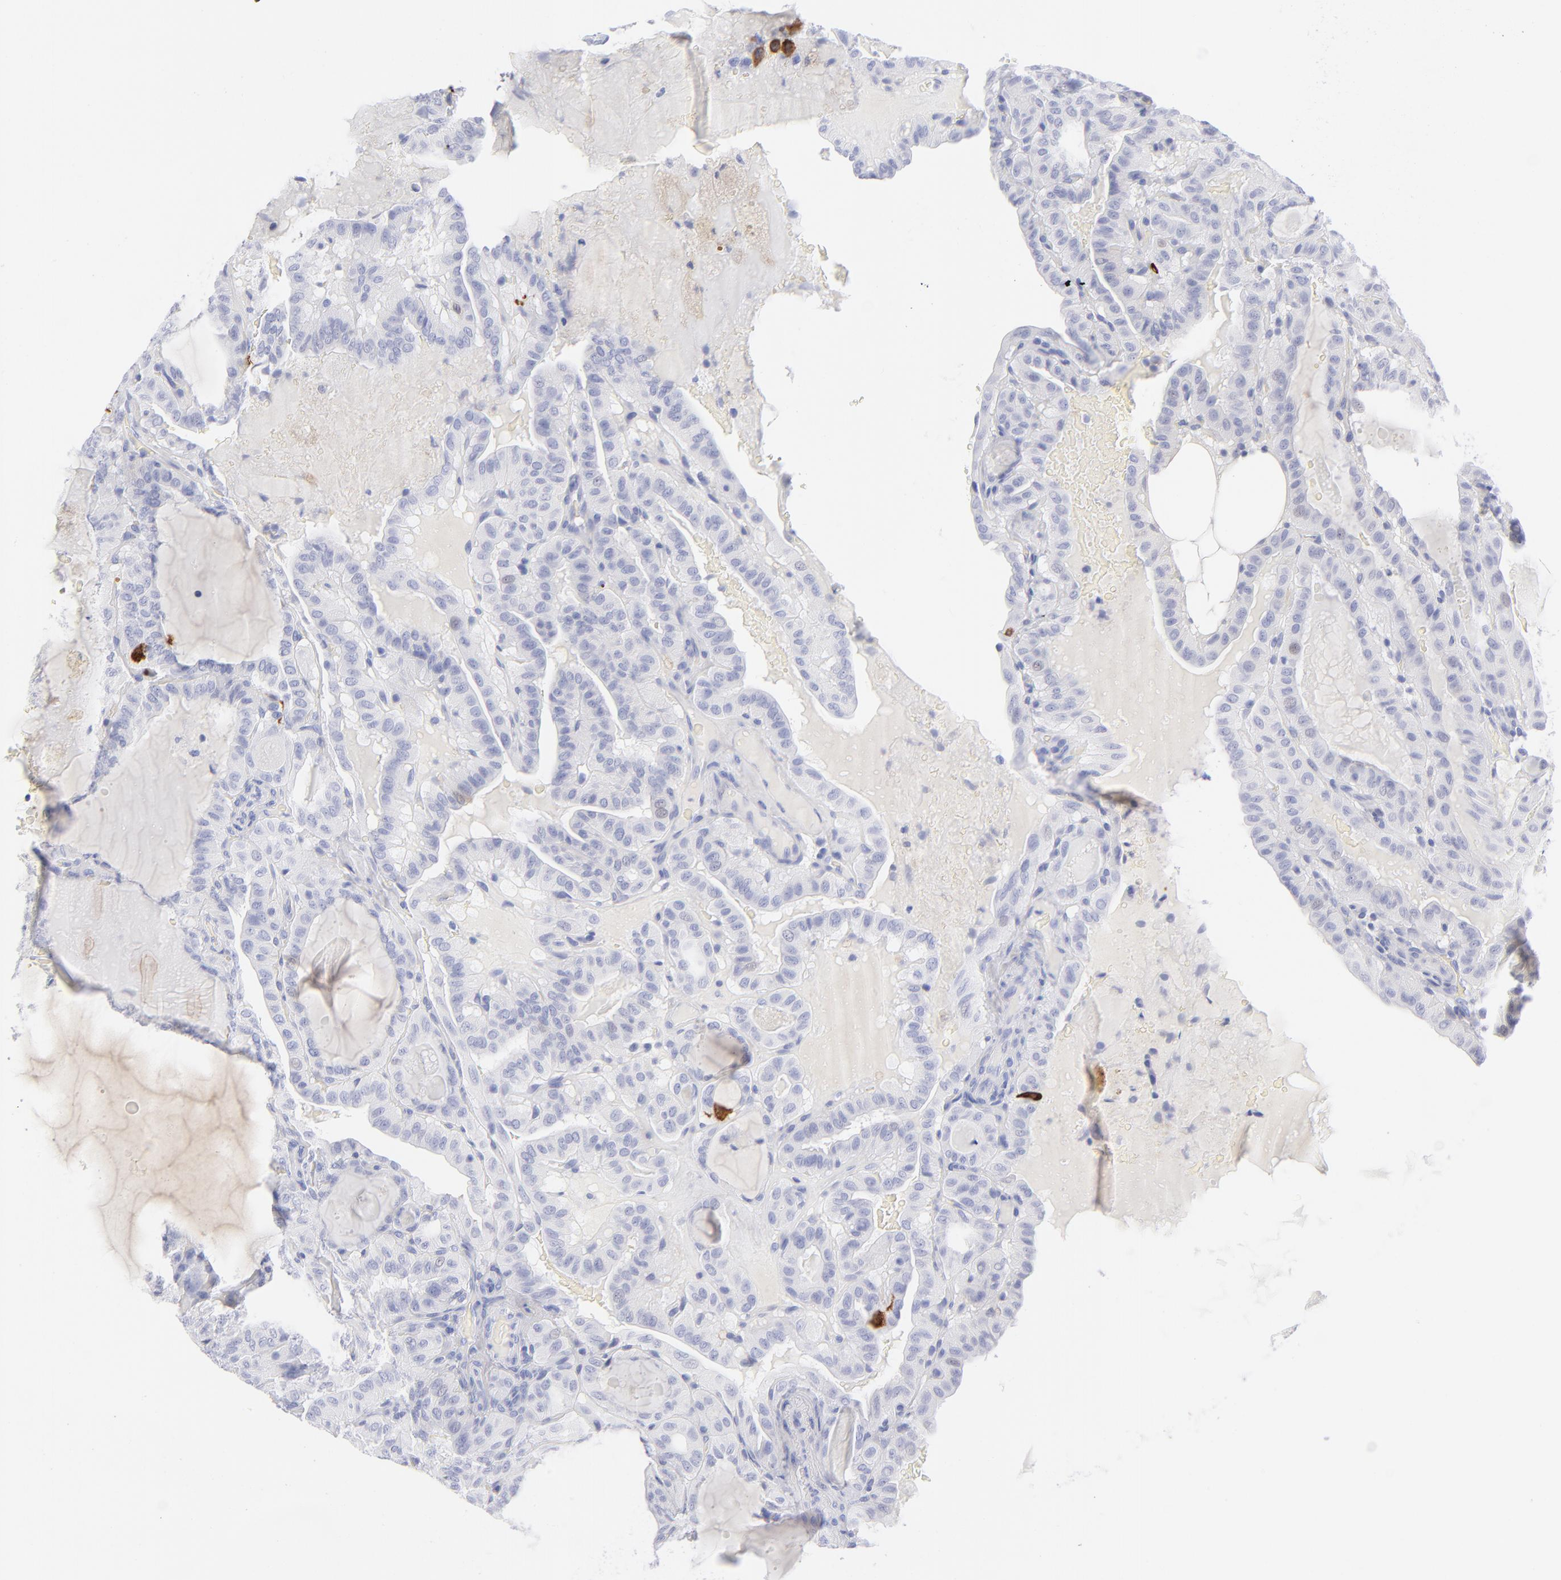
{"staining": {"intensity": "strong", "quantity": "<25%", "location": "cytoplasmic/membranous"}, "tissue": "thyroid cancer", "cell_type": "Tumor cells", "image_type": "cancer", "snomed": [{"axis": "morphology", "description": "Papillary adenocarcinoma, NOS"}, {"axis": "topography", "description": "Thyroid gland"}], "caption": "The image reveals staining of thyroid cancer, revealing strong cytoplasmic/membranous protein staining (brown color) within tumor cells.", "gene": "CCNB1", "patient": {"sex": "male", "age": 77}}